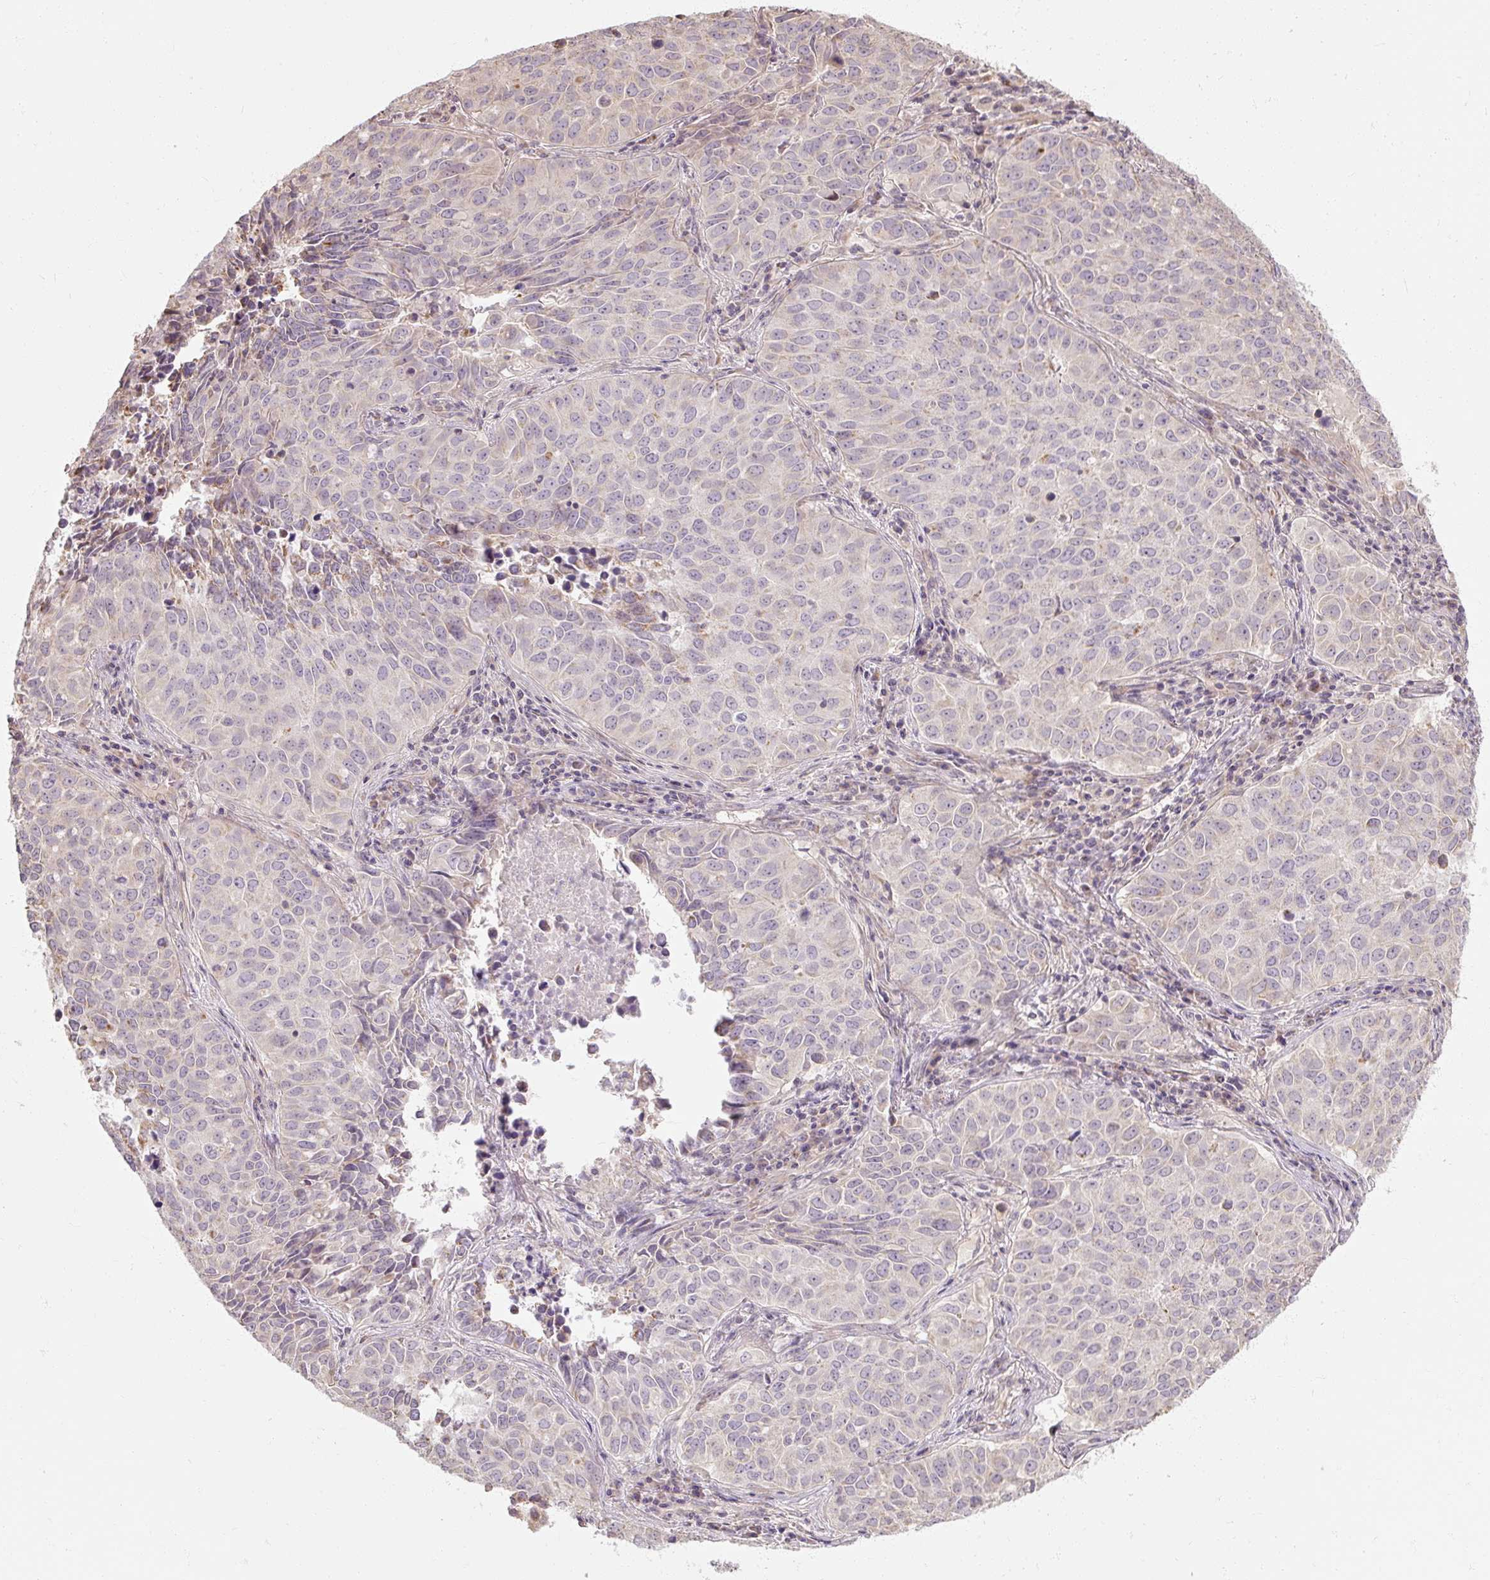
{"staining": {"intensity": "negative", "quantity": "none", "location": "none"}, "tissue": "lung cancer", "cell_type": "Tumor cells", "image_type": "cancer", "snomed": [{"axis": "morphology", "description": "Adenocarcinoma, NOS"}, {"axis": "topography", "description": "Lung"}], "caption": "The image displays no significant expression in tumor cells of adenocarcinoma (lung).", "gene": "RB1CC1", "patient": {"sex": "female", "age": 50}}